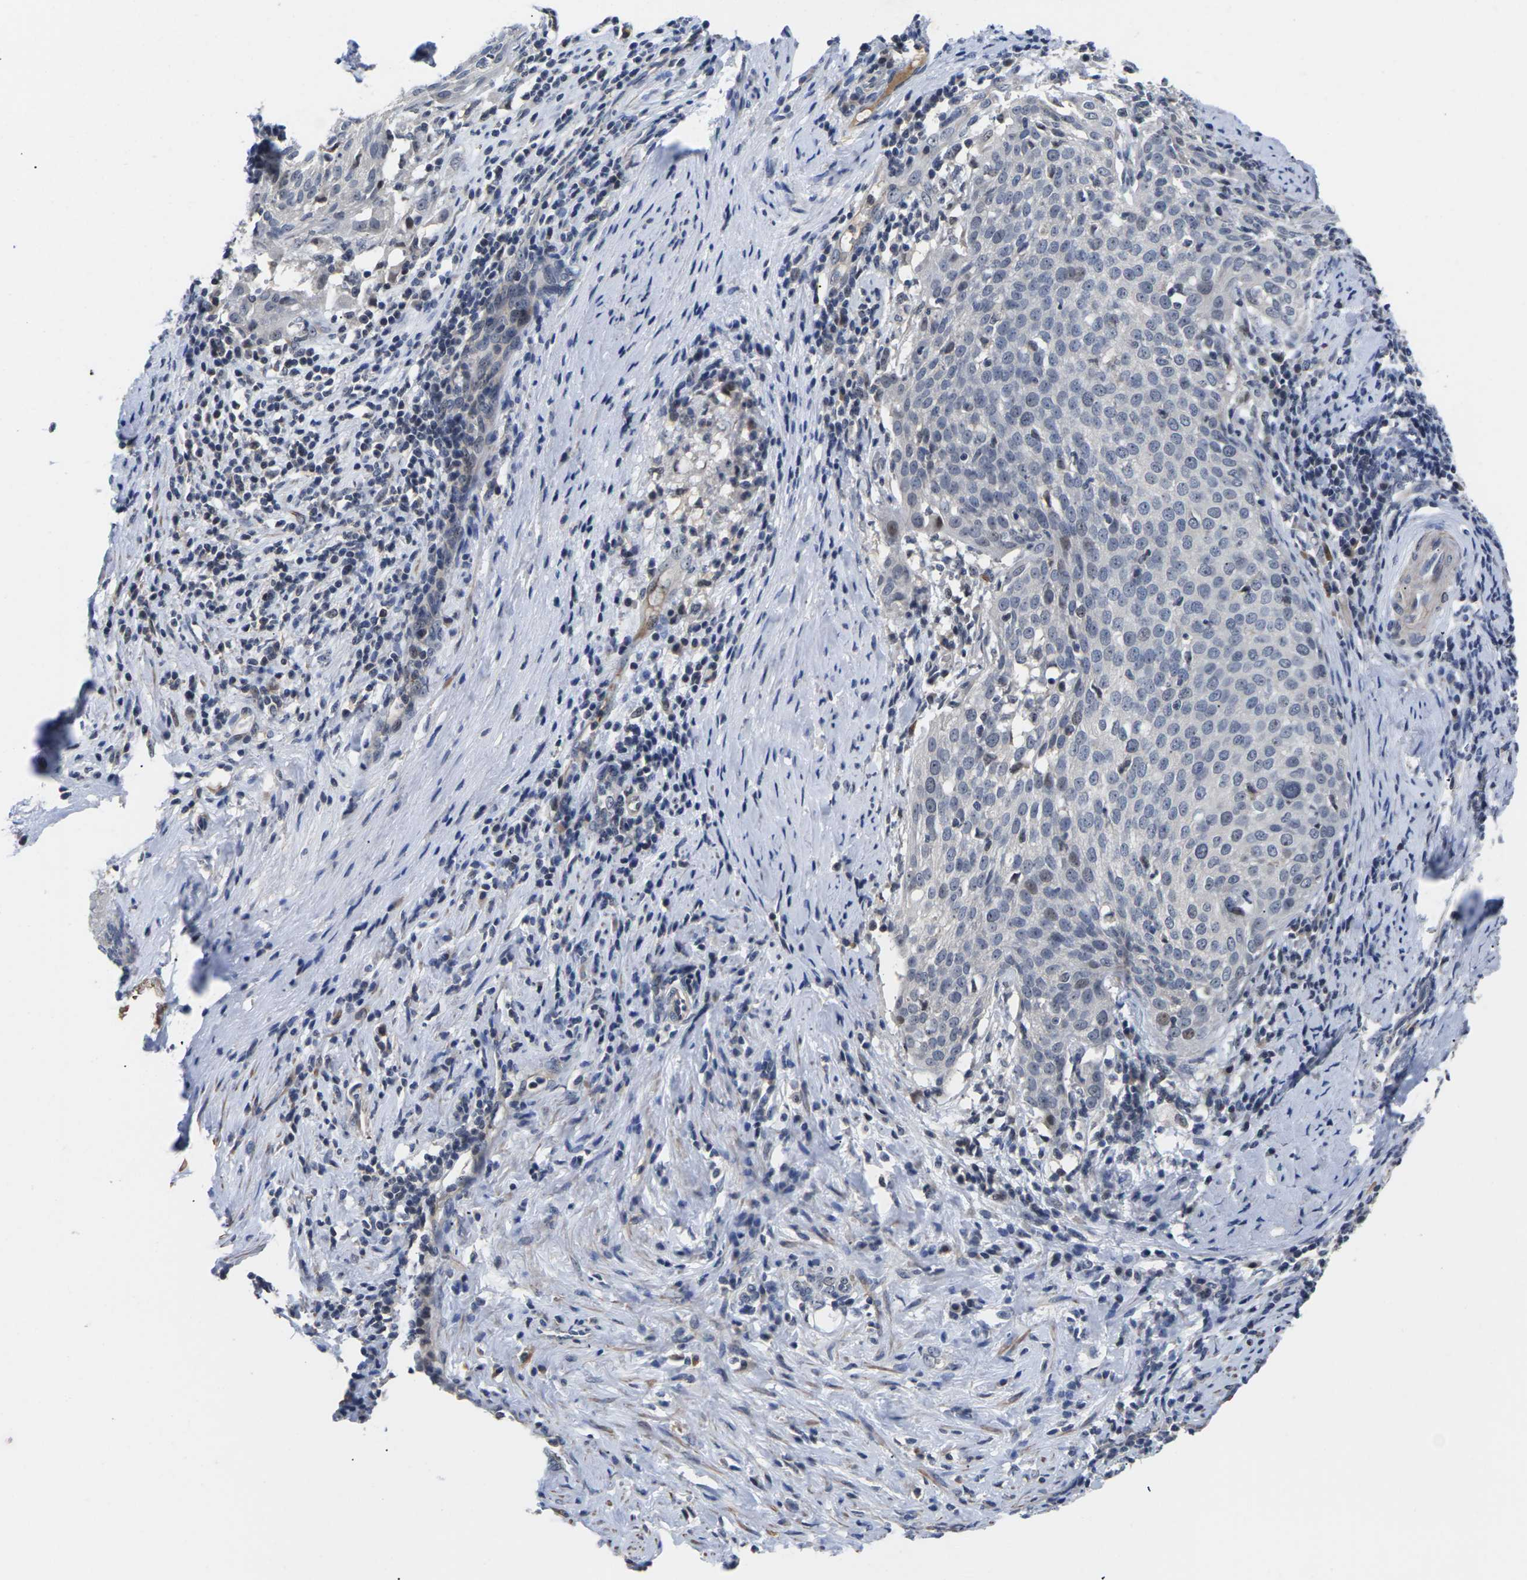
{"staining": {"intensity": "negative", "quantity": "none", "location": "none"}, "tissue": "cervical cancer", "cell_type": "Tumor cells", "image_type": "cancer", "snomed": [{"axis": "morphology", "description": "Squamous cell carcinoma, NOS"}, {"axis": "topography", "description": "Cervix"}], "caption": "Protein analysis of cervical cancer exhibits no significant staining in tumor cells.", "gene": "ST6GAL2", "patient": {"sex": "female", "age": 51}}